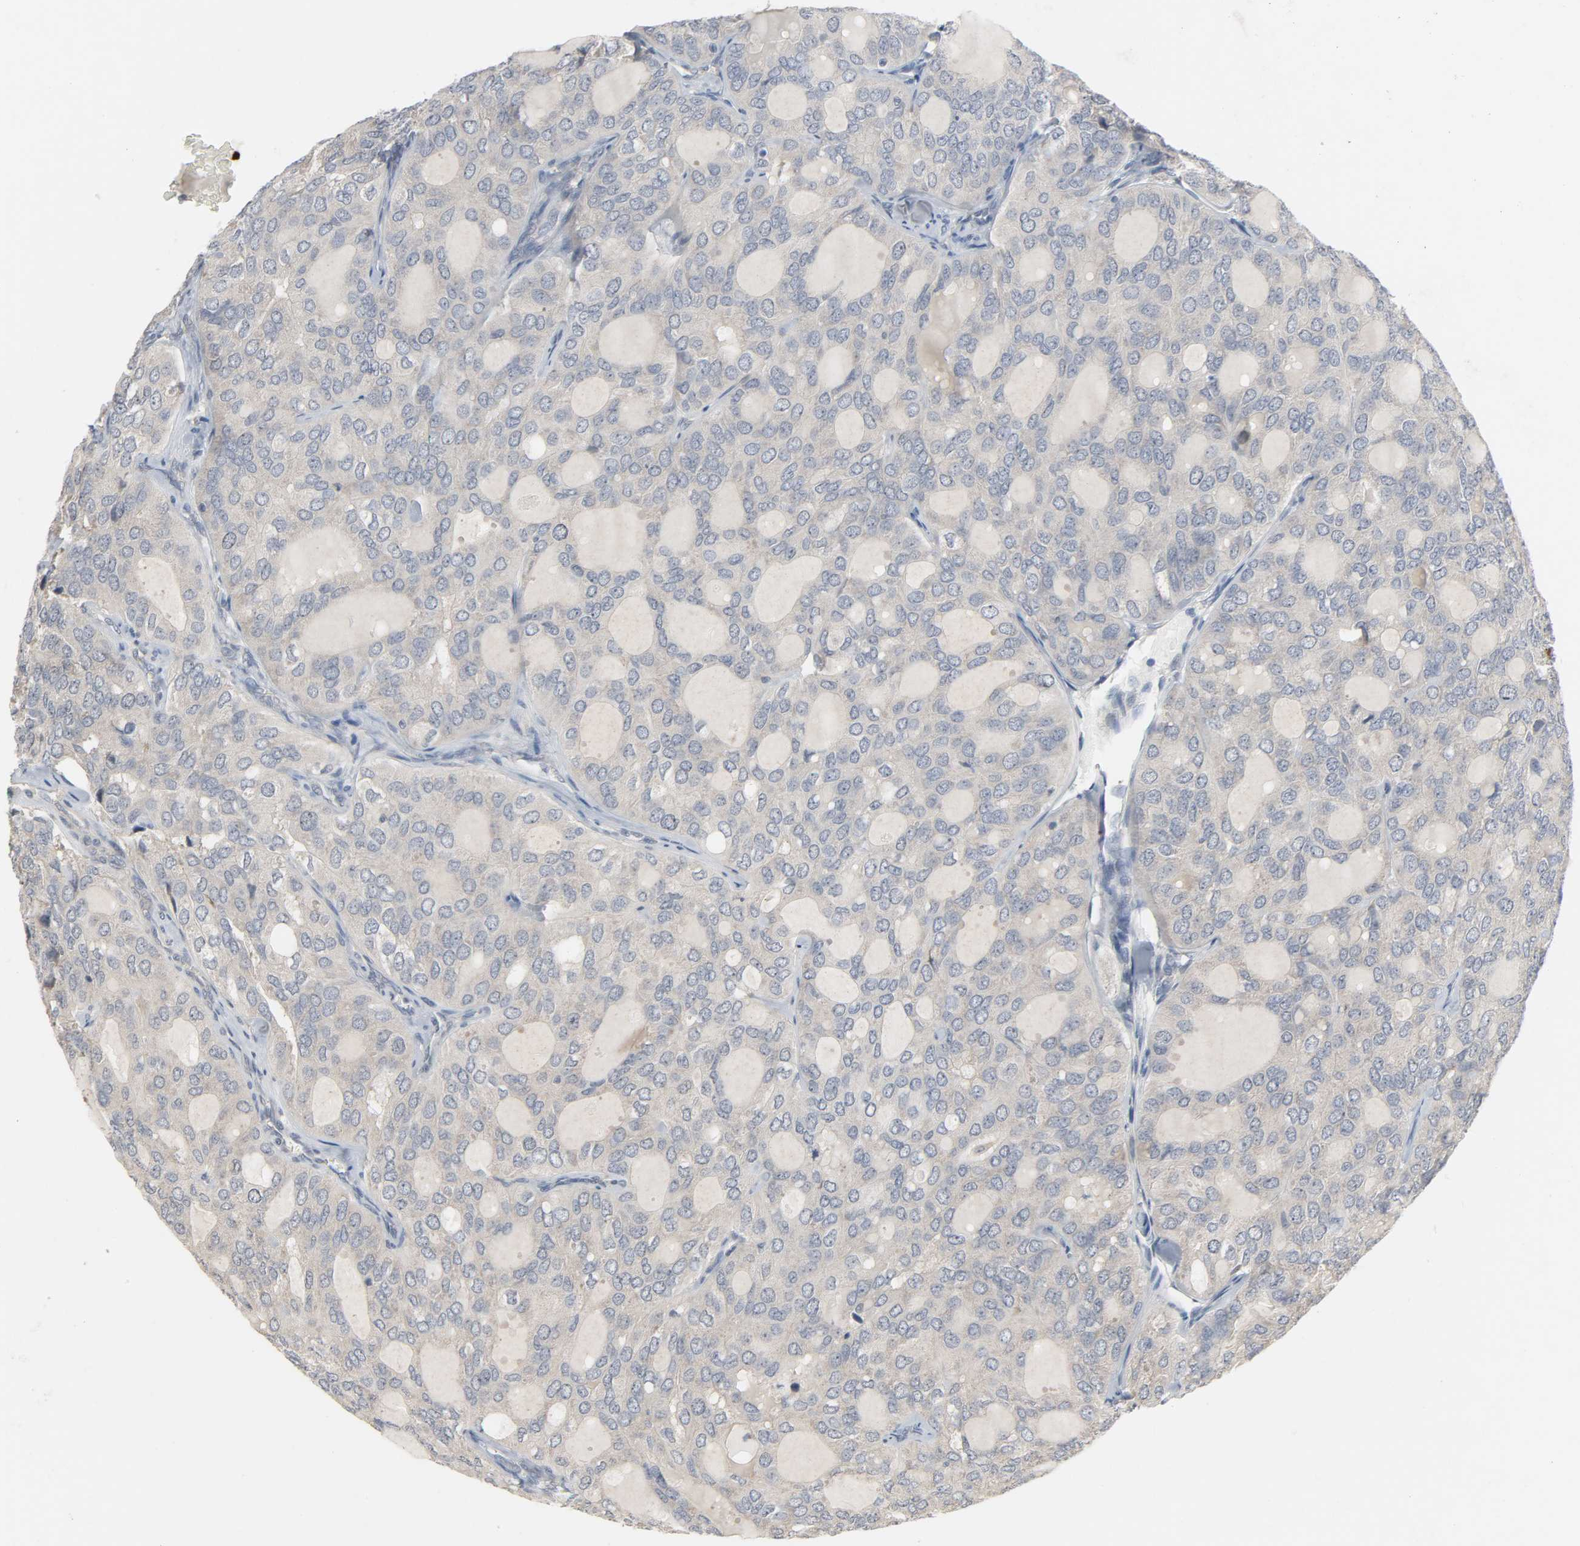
{"staining": {"intensity": "negative", "quantity": "none", "location": "none"}, "tissue": "thyroid cancer", "cell_type": "Tumor cells", "image_type": "cancer", "snomed": [{"axis": "morphology", "description": "Follicular adenoma carcinoma, NOS"}, {"axis": "topography", "description": "Thyroid gland"}], "caption": "The image demonstrates no significant expression in tumor cells of thyroid cancer (follicular adenoma carcinoma).", "gene": "CD4", "patient": {"sex": "male", "age": 75}}